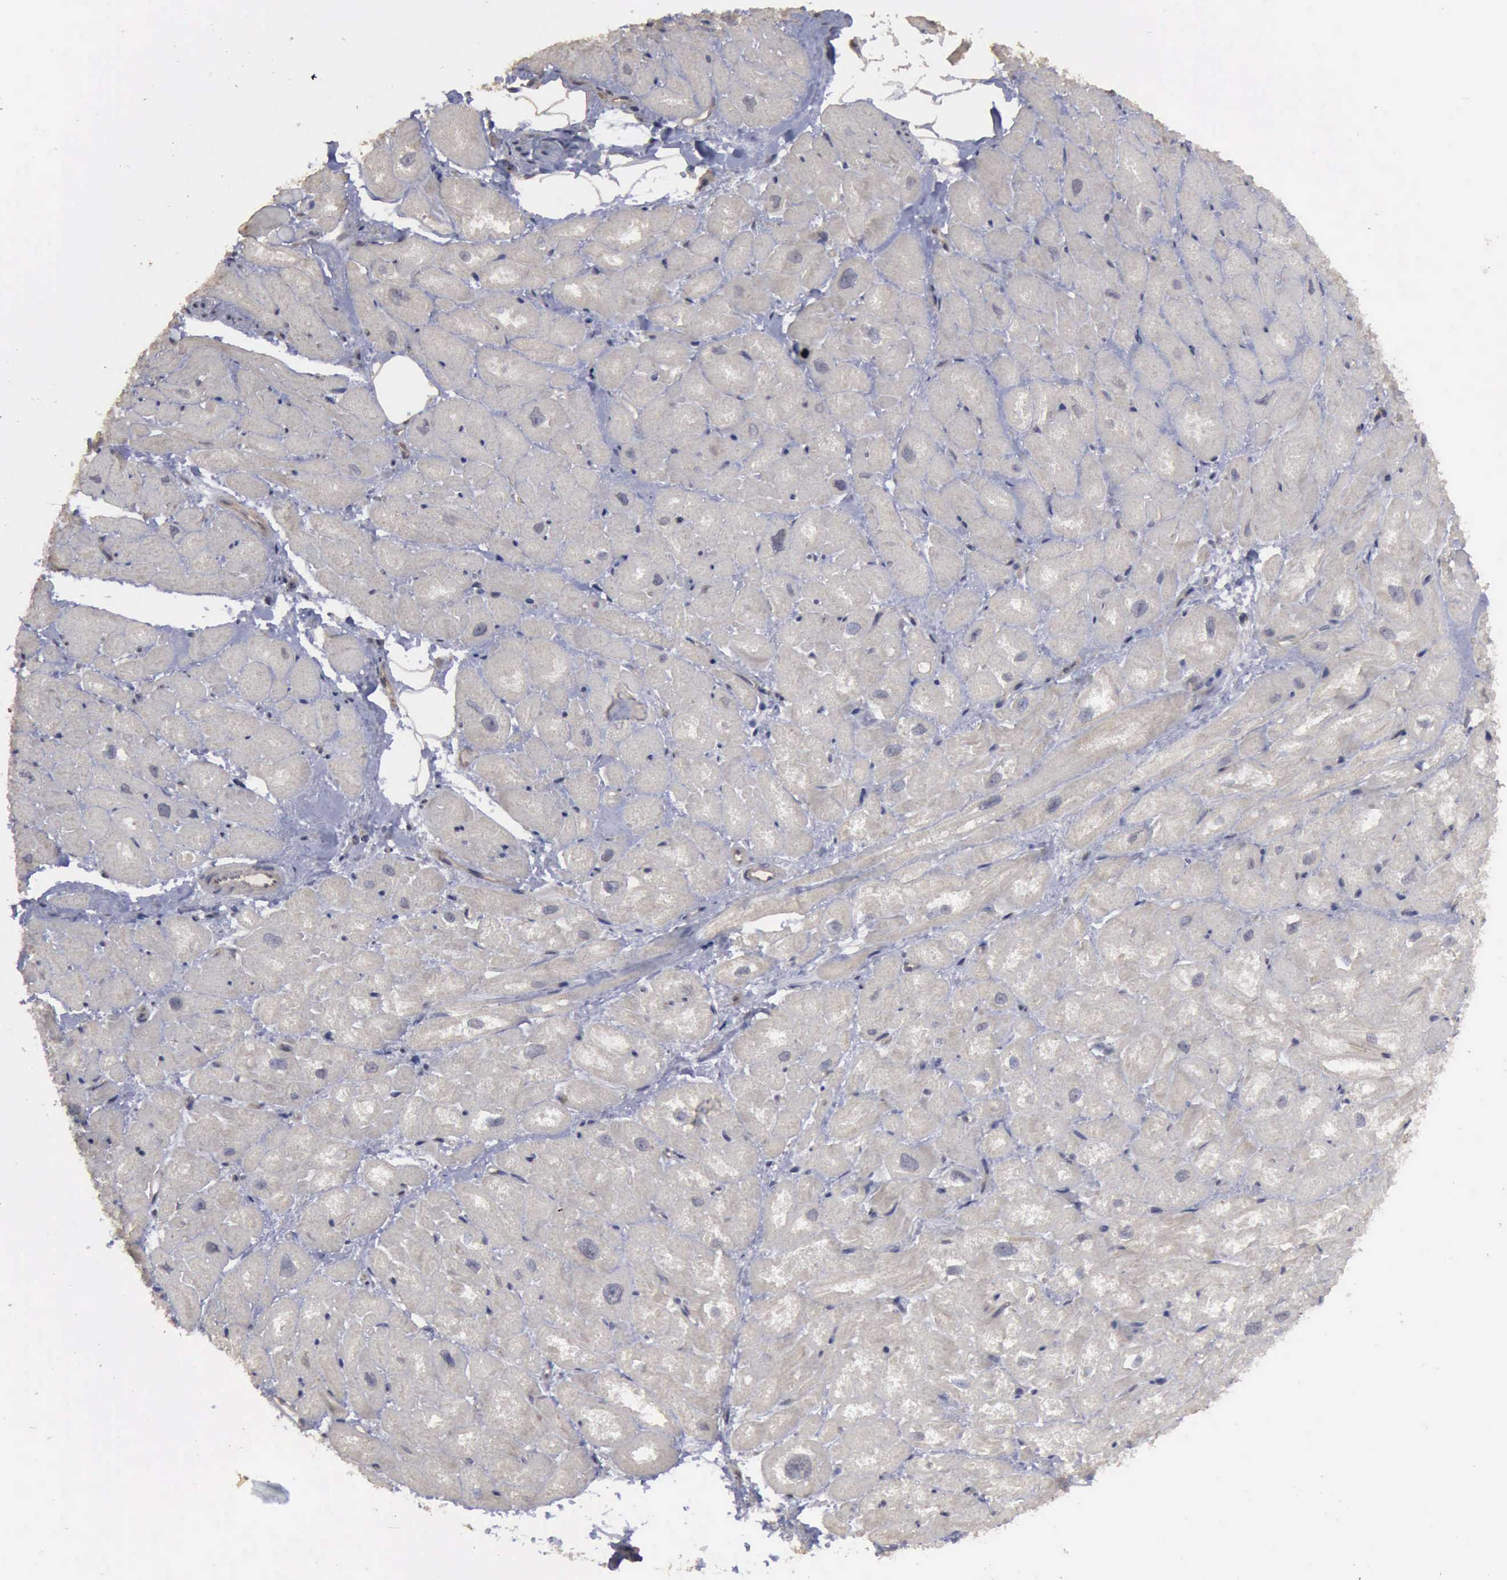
{"staining": {"intensity": "negative", "quantity": "none", "location": "none"}, "tissue": "heart muscle", "cell_type": "Cardiomyocytes", "image_type": "normal", "snomed": [{"axis": "morphology", "description": "Normal tissue, NOS"}, {"axis": "topography", "description": "Heart"}], "caption": "High power microscopy histopathology image of an immunohistochemistry image of unremarkable heart muscle, revealing no significant positivity in cardiomyocytes.", "gene": "CRKL", "patient": {"sex": "male", "age": 49}}